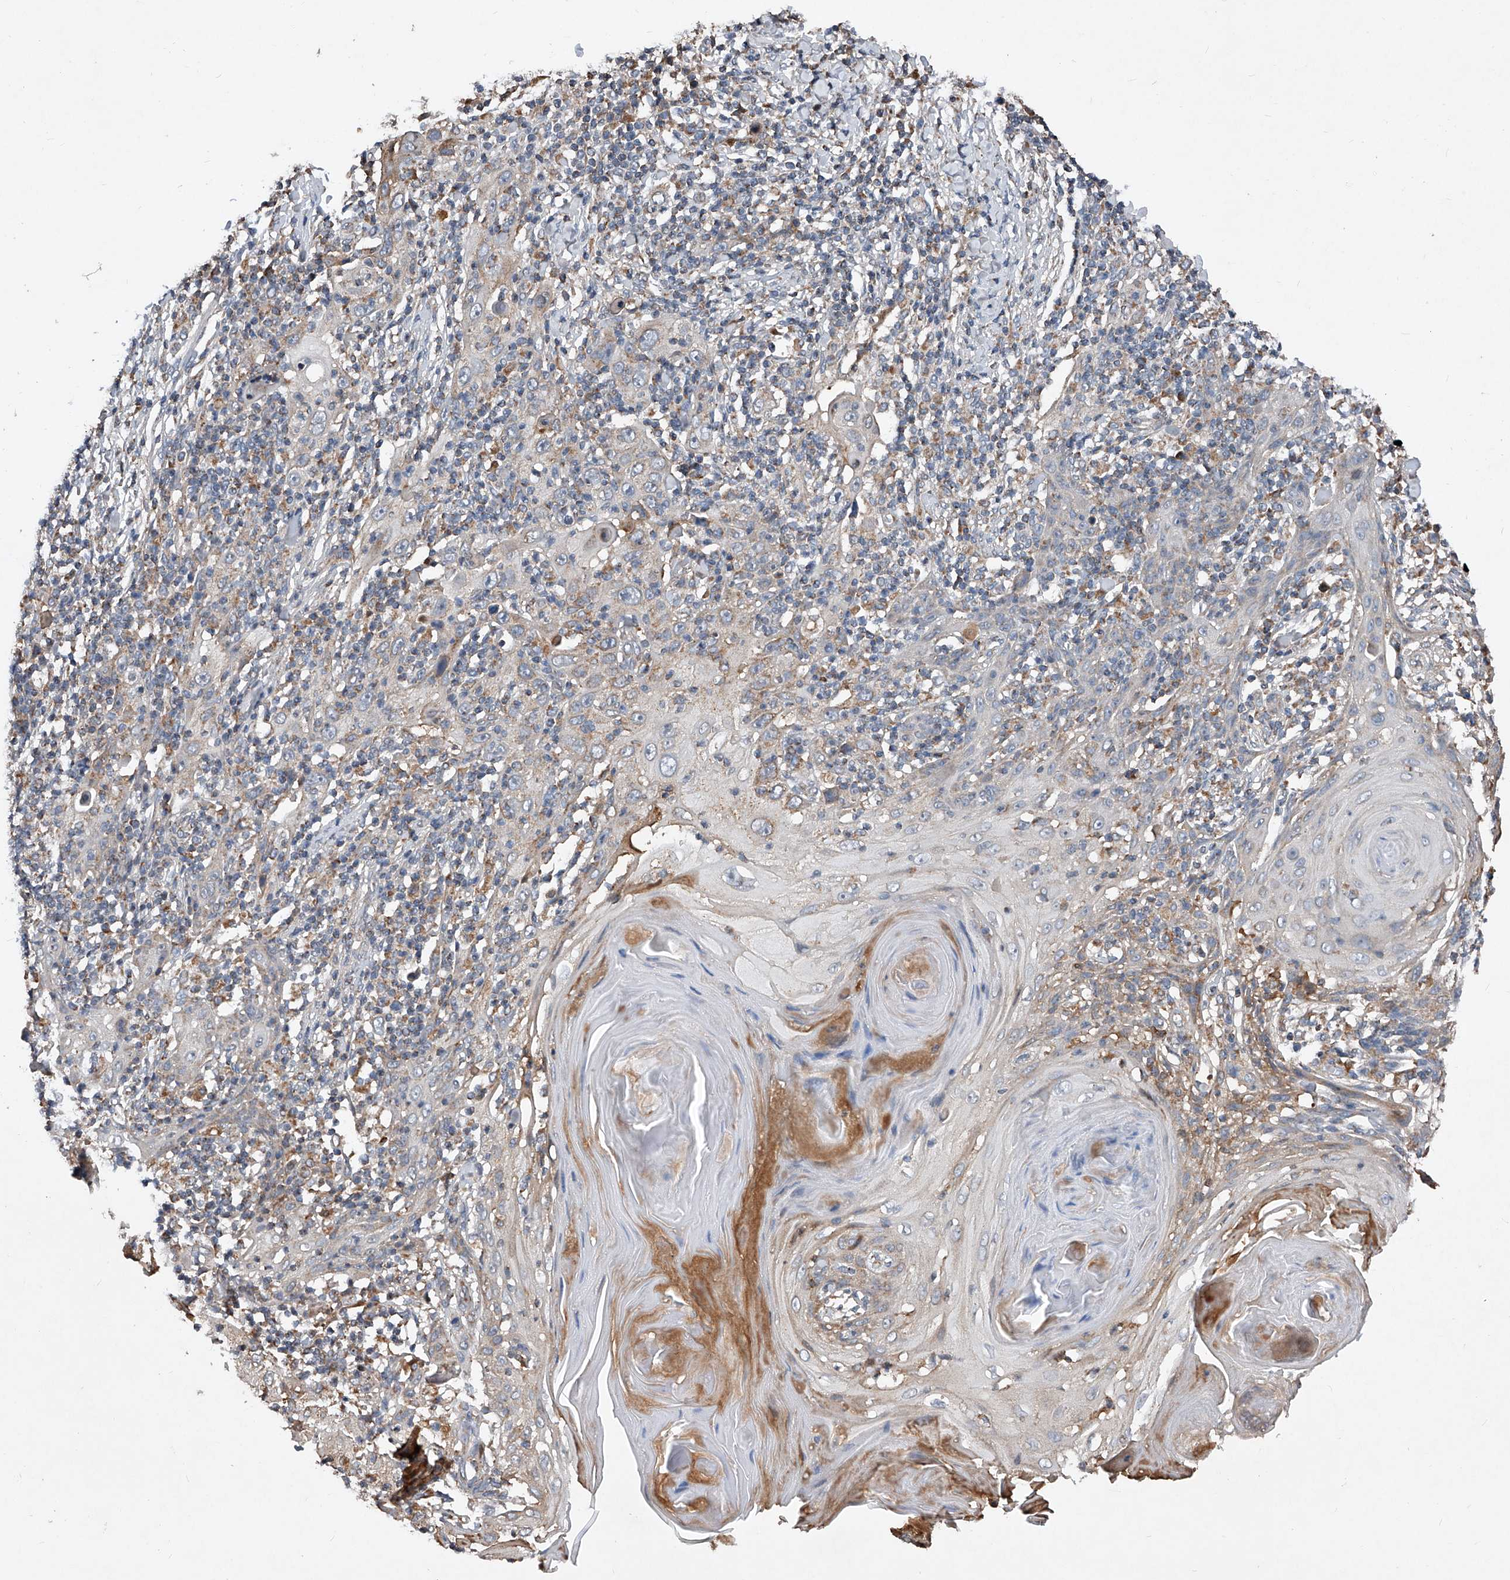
{"staining": {"intensity": "negative", "quantity": "none", "location": "none"}, "tissue": "skin cancer", "cell_type": "Tumor cells", "image_type": "cancer", "snomed": [{"axis": "morphology", "description": "Squamous cell carcinoma, NOS"}, {"axis": "topography", "description": "Skin"}], "caption": "Protein analysis of squamous cell carcinoma (skin) shows no significant staining in tumor cells.", "gene": "SDHA", "patient": {"sex": "female", "age": 88}}